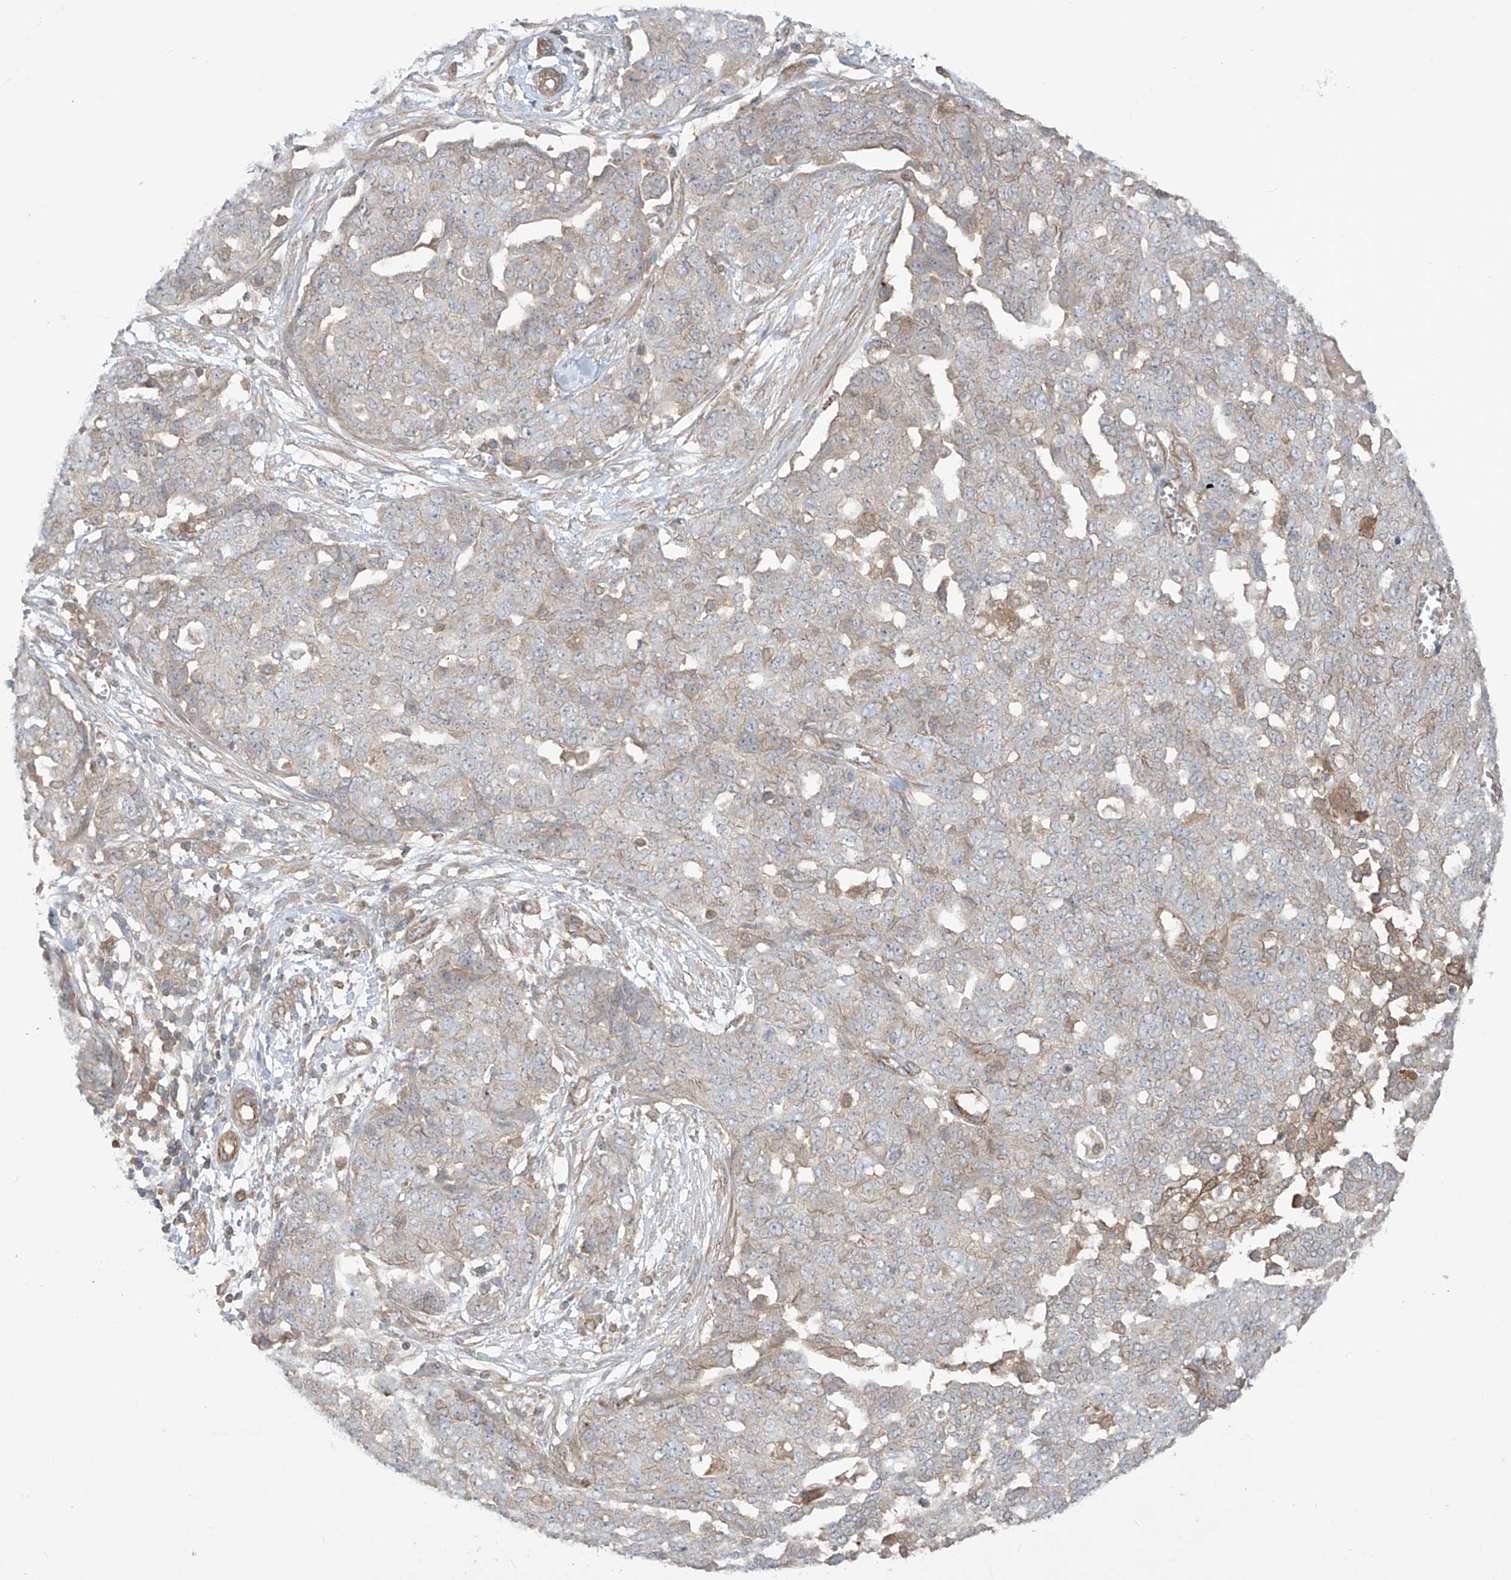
{"staining": {"intensity": "weak", "quantity": "<25%", "location": "cytoplasmic/membranous"}, "tissue": "ovarian cancer", "cell_type": "Tumor cells", "image_type": "cancer", "snomed": [{"axis": "morphology", "description": "Cystadenocarcinoma, serous, NOS"}, {"axis": "topography", "description": "Soft tissue"}, {"axis": "topography", "description": "Ovary"}], "caption": "Immunohistochemistry (IHC) image of human ovarian cancer (serous cystadenocarcinoma) stained for a protein (brown), which displays no staining in tumor cells. (Brightfield microscopy of DAB IHC at high magnification).", "gene": "TRMU", "patient": {"sex": "female", "age": 57}}